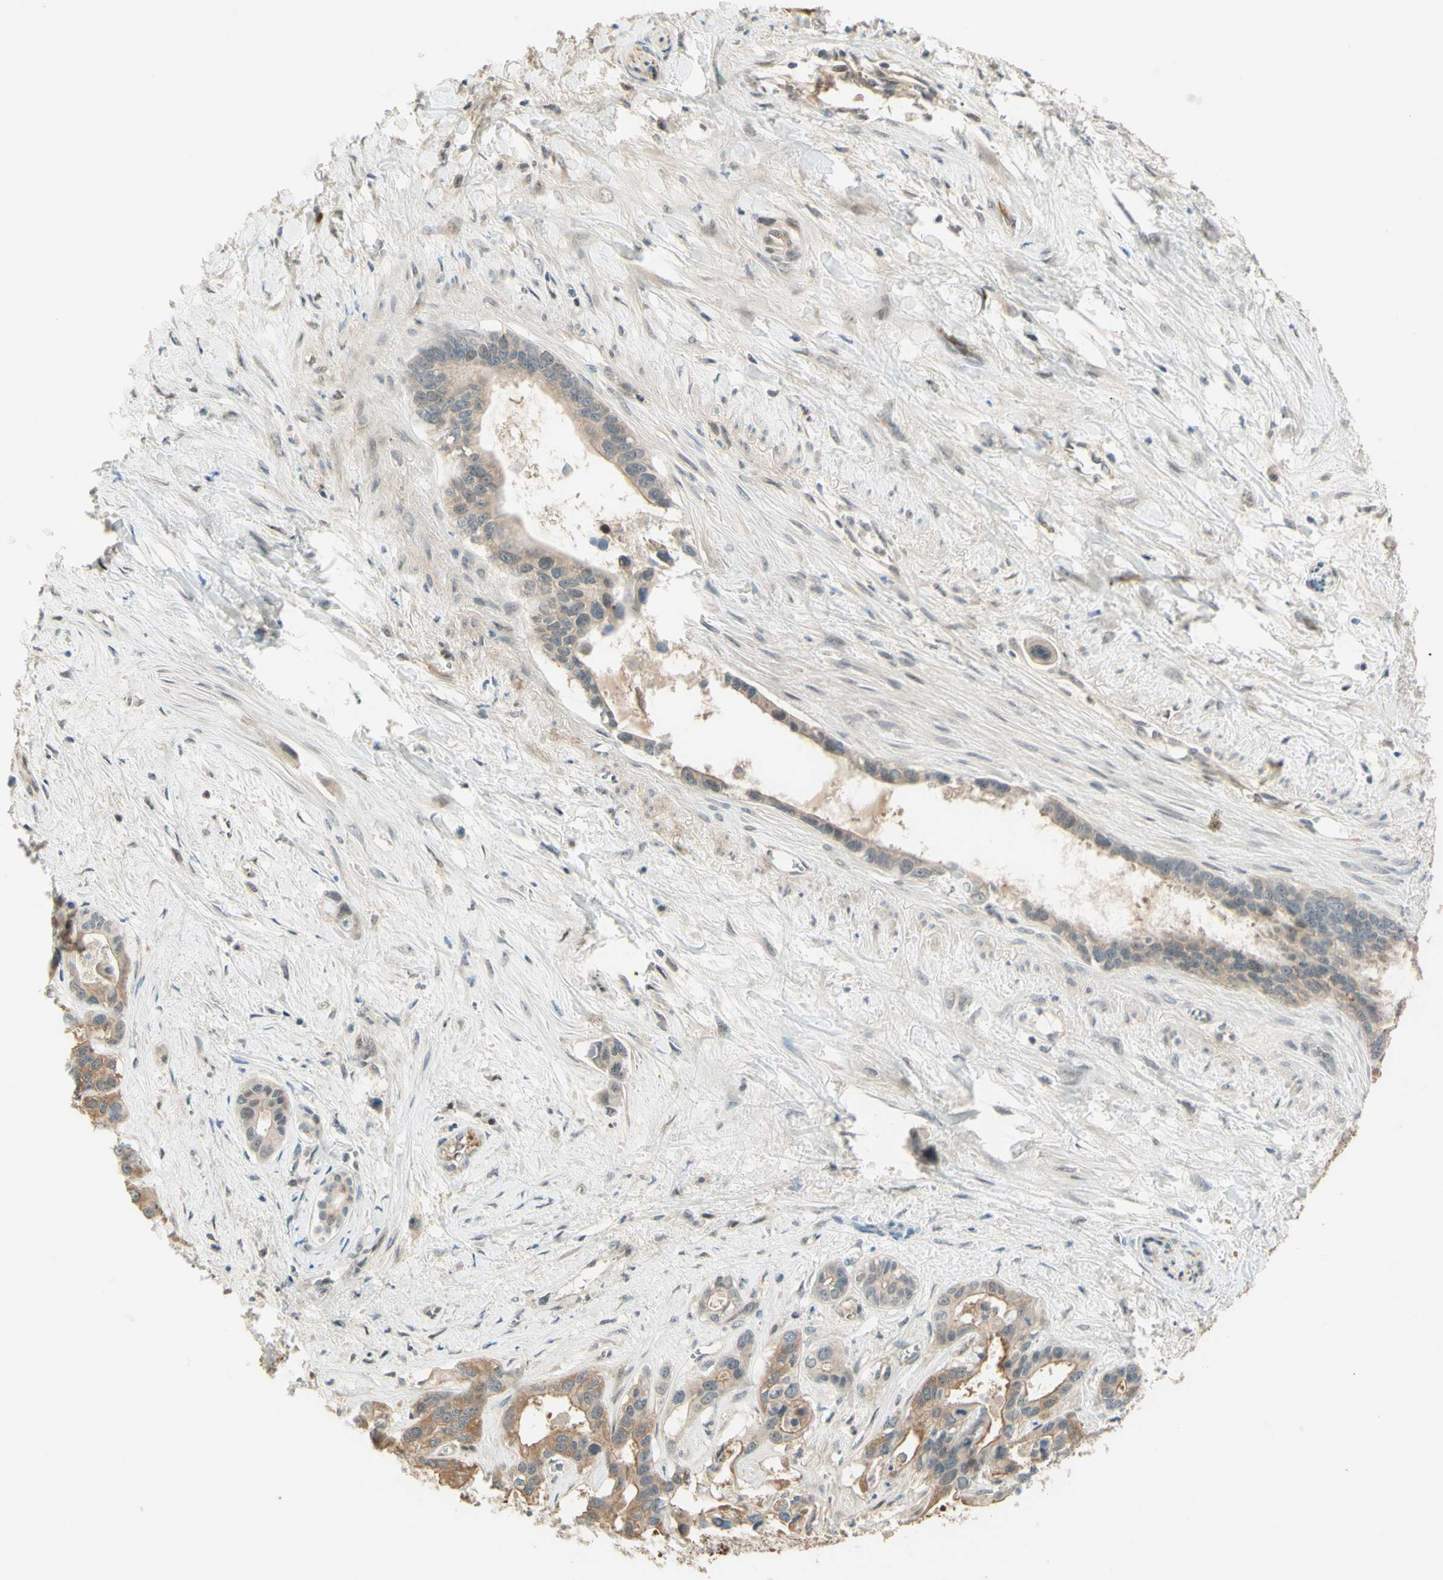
{"staining": {"intensity": "moderate", "quantity": "25%-75%", "location": "cytoplasmic/membranous"}, "tissue": "liver cancer", "cell_type": "Tumor cells", "image_type": "cancer", "snomed": [{"axis": "morphology", "description": "Cholangiocarcinoma"}, {"axis": "topography", "description": "Liver"}], "caption": "Immunohistochemistry (IHC) (DAB) staining of liver cancer (cholangiocarcinoma) exhibits moderate cytoplasmic/membranous protein expression in approximately 25%-75% of tumor cells.", "gene": "ANGPT2", "patient": {"sex": "female", "age": 65}}